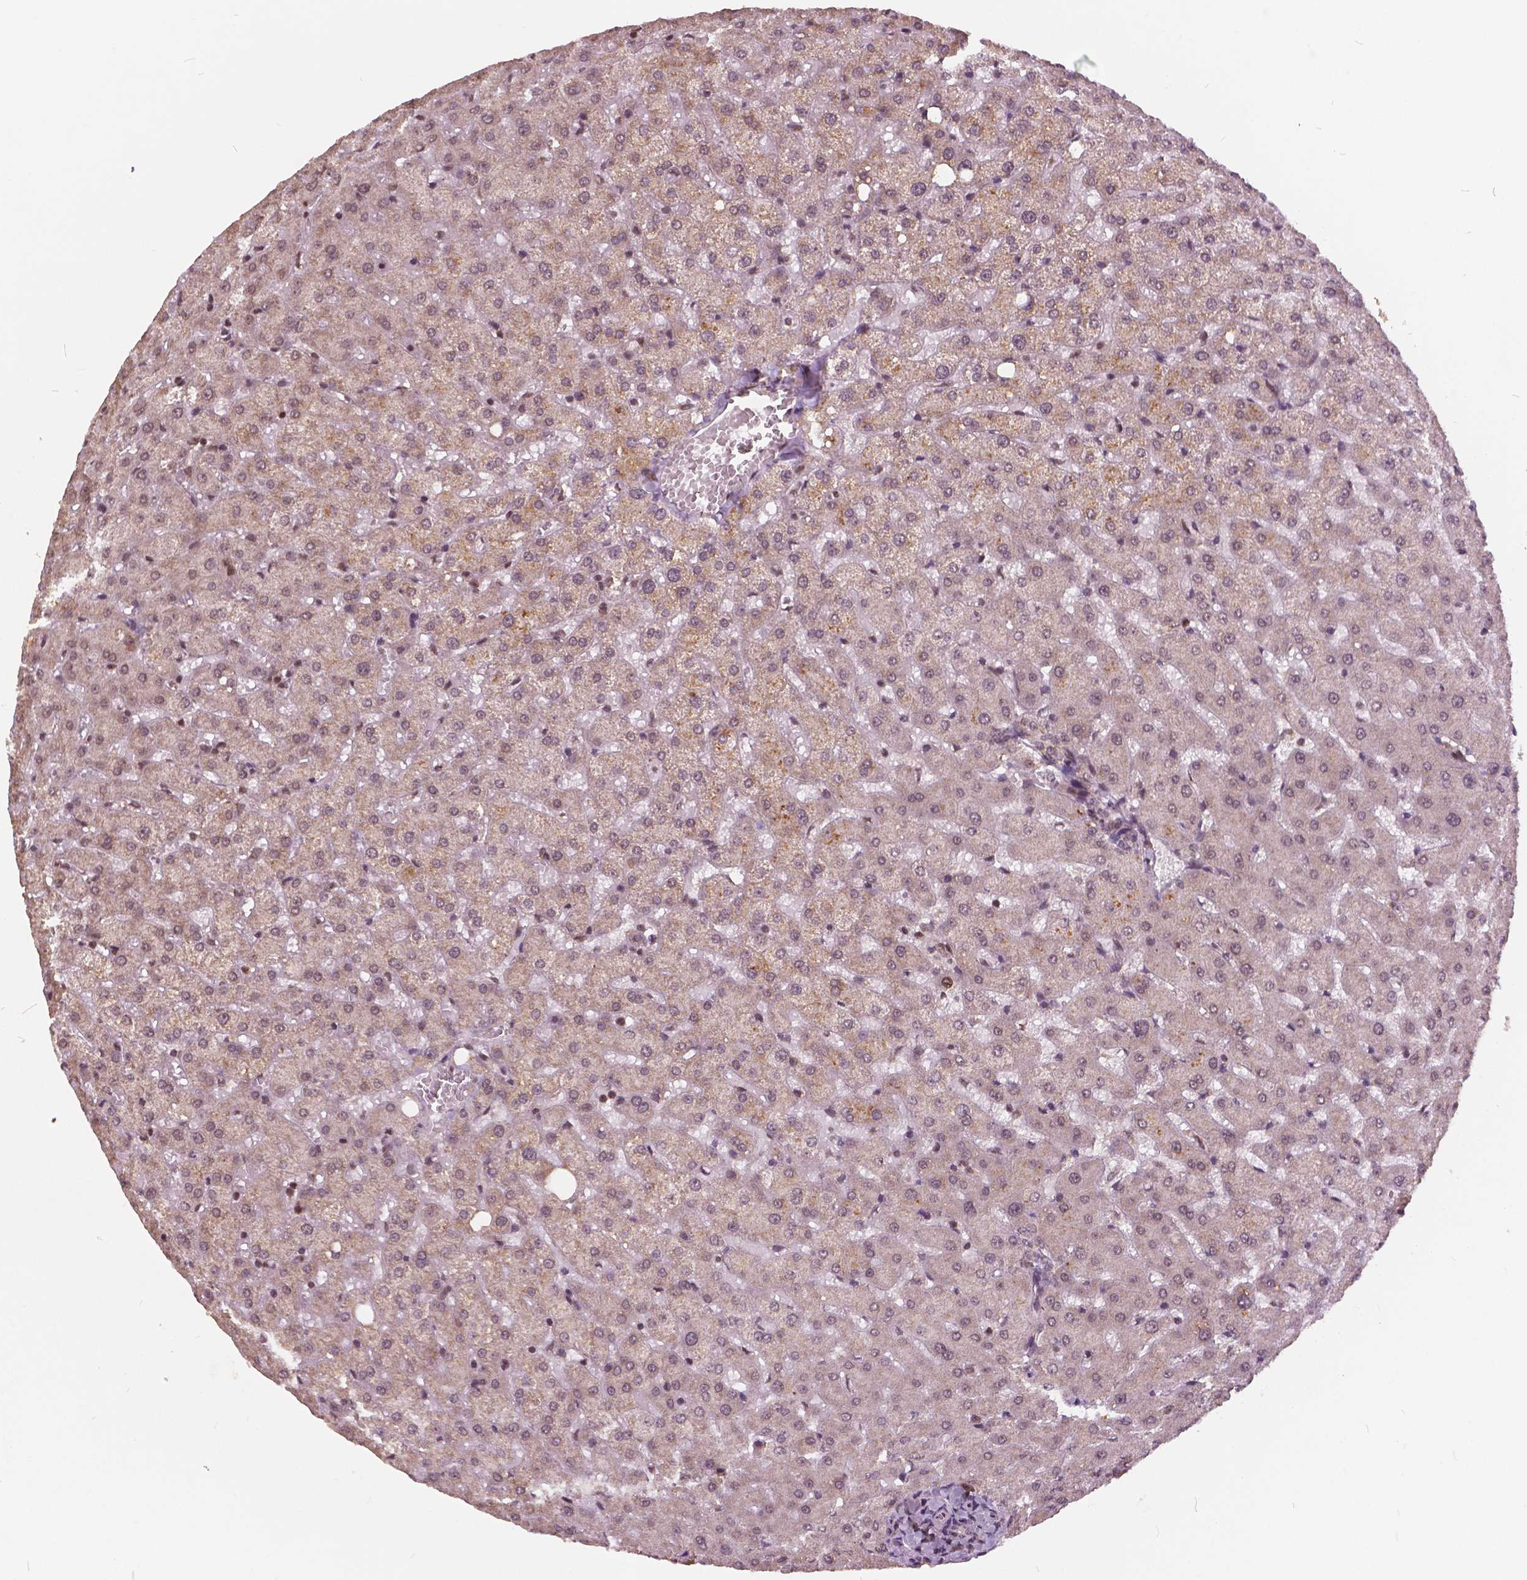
{"staining": {"intensity": "weak", "quantity": ">75%", "location": "nuclear"}, "tissue": "liver", "cell_type": "Cholangiocytes", "image_type": "normal", "snomed": [{"axis": "morphology", "description": "Normal tissue, NOS"}, {"axis": "topography", "description": "Liver"}], "caption": "Cholangiocytes display weak nuclear staining in approximately >75% of cells in normal liver.", "gene": "GPS2", "patient": {"sex": "female", "age": 50}}